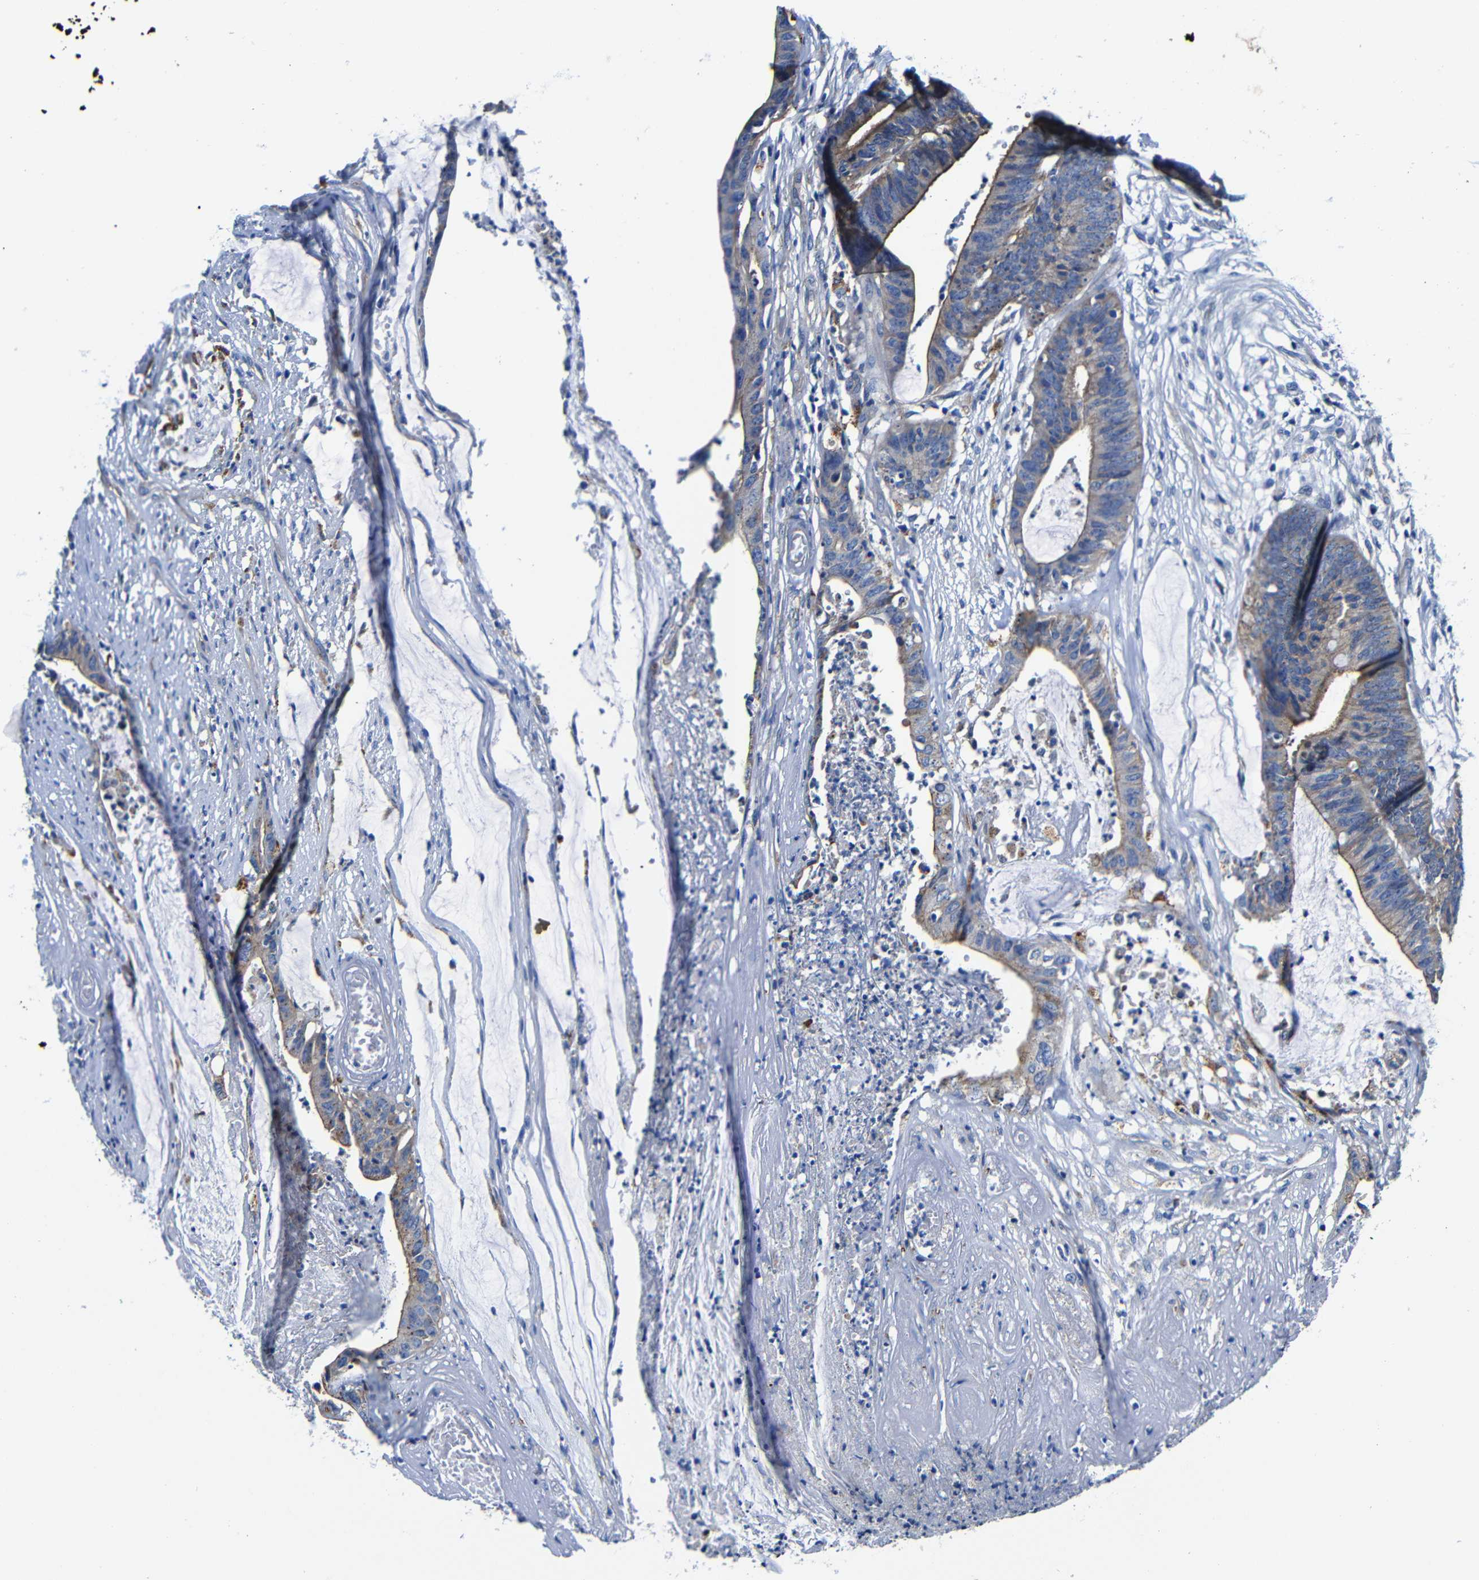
{"staining": {"intensity": "moderate", "quantity": "25%-75%", "location": "cytoplasmic/membranous"}, "tissue": "colorectal cancer", "cell_type": "Tumor cells", "image_type": "cancer", "snomed": [{"axis": "morphology", "description": "Adenocarcinoma, NOS"}, {"axis": "topography", "description": "Rectum"}], "caption": "Human colorectal cancer stained for a protein (brown) exhibits moderate cytoplasmic/membranous positive staining in approximately 25%-75% of tumor cells.", "gene": "GIMAP2", "patient": {"sex": "female", "age": 66}}